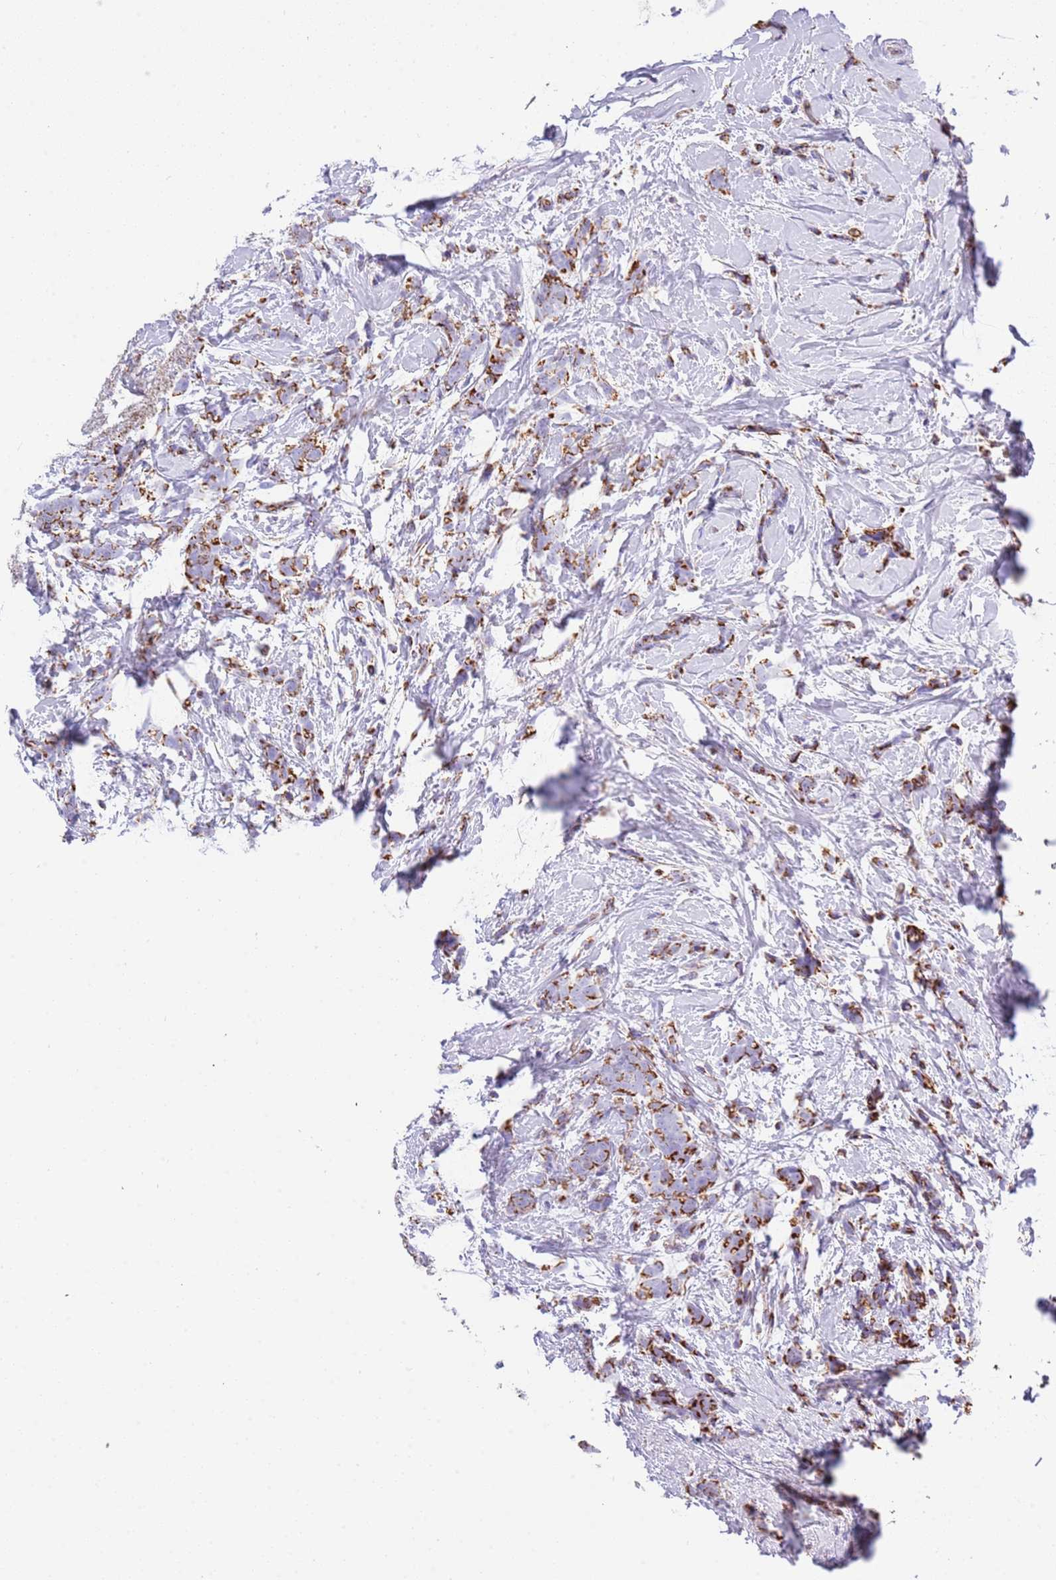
{"staining": {"intensity": "moderate", "quantity": ">75%", "location": "cytoplasmic/membranous"}, "tissue": "breast cancer", "cell_type": "Tumor cells", "image_type": "cancer", "snomed": [{"axis": "morphology", "description": "Lobular carcinoma"}, {"axis": "topography", "description": "Breast"}], "caption": "An IHC photomicrograph of neoplastic tissue is shown. Protein staining in brown labels moderate cytoplasmic/membranous positivity in breast lobular carcinoma within tumor cells. The staining is performed using DAB brown chromogen to label protein expression. The nuclei are counter-stained blue using hematoxylin.", "gene": "SUCLG2", "patient": {"sex": "female", "age": 58}}